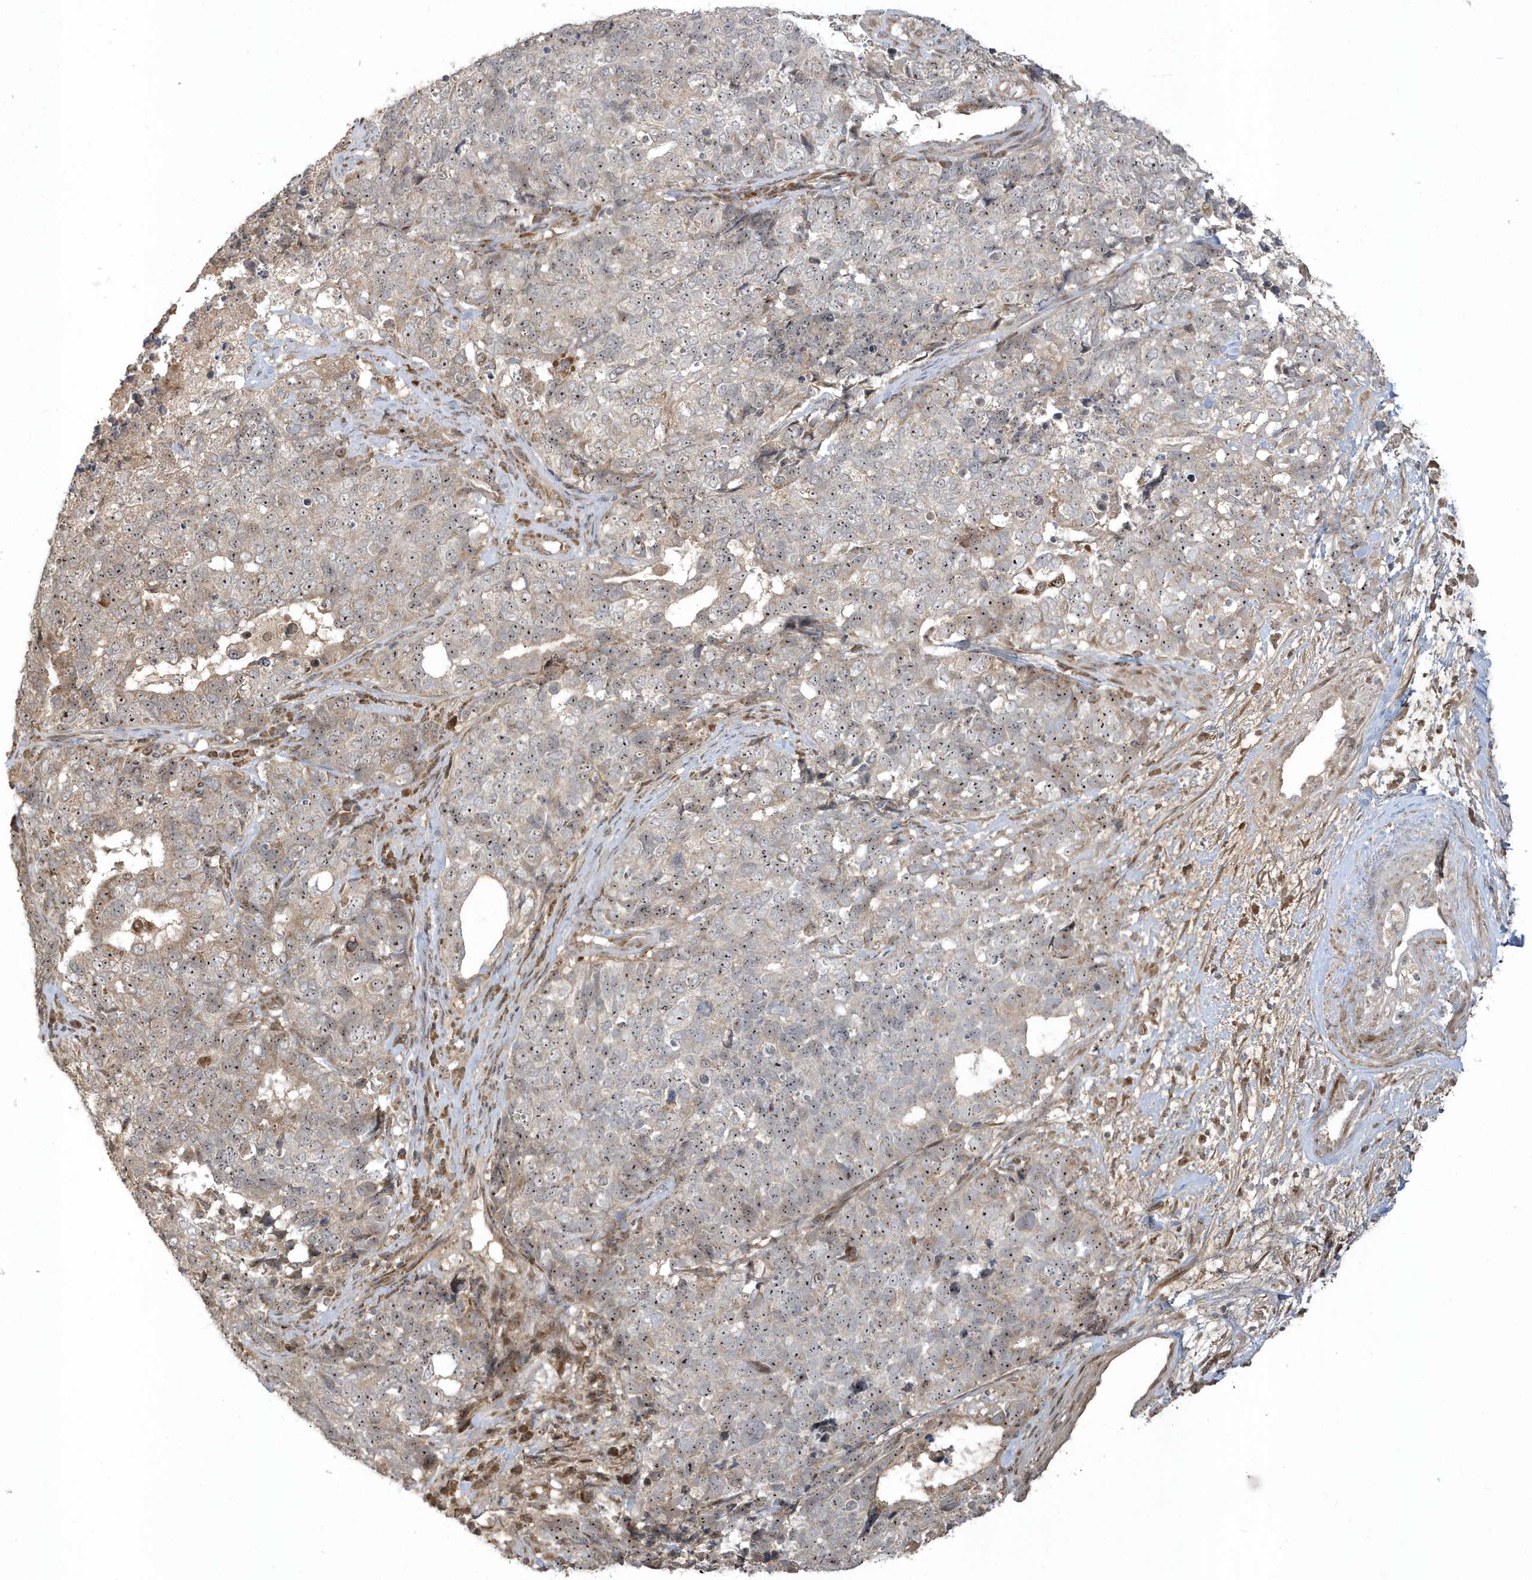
{"staining": {"intensity": "weak", "quantity": "25%-75%", "location": "nuclear"}, "tissue": "cervical cancer", "cell_type": "Tumor cells", "image_type": "cancer", "snomed": [{"axis": "morphology", "description": "Squamous cell carcinoma, NOS"}, {"axis": "topography", "description": "Cervix"}], "caption": "A brown stain shows weak nuclear expression of a protein in human squamous cell carcinoma (cervical) tumor cells. Using DAB (3,3'-diaminobenzidine) (brown) and hematoxylin (blue) stains, captured at high magnification using brightfield microscopy.", "gene": "ECM2", "patient": {"sex": "female", "age": 63}}